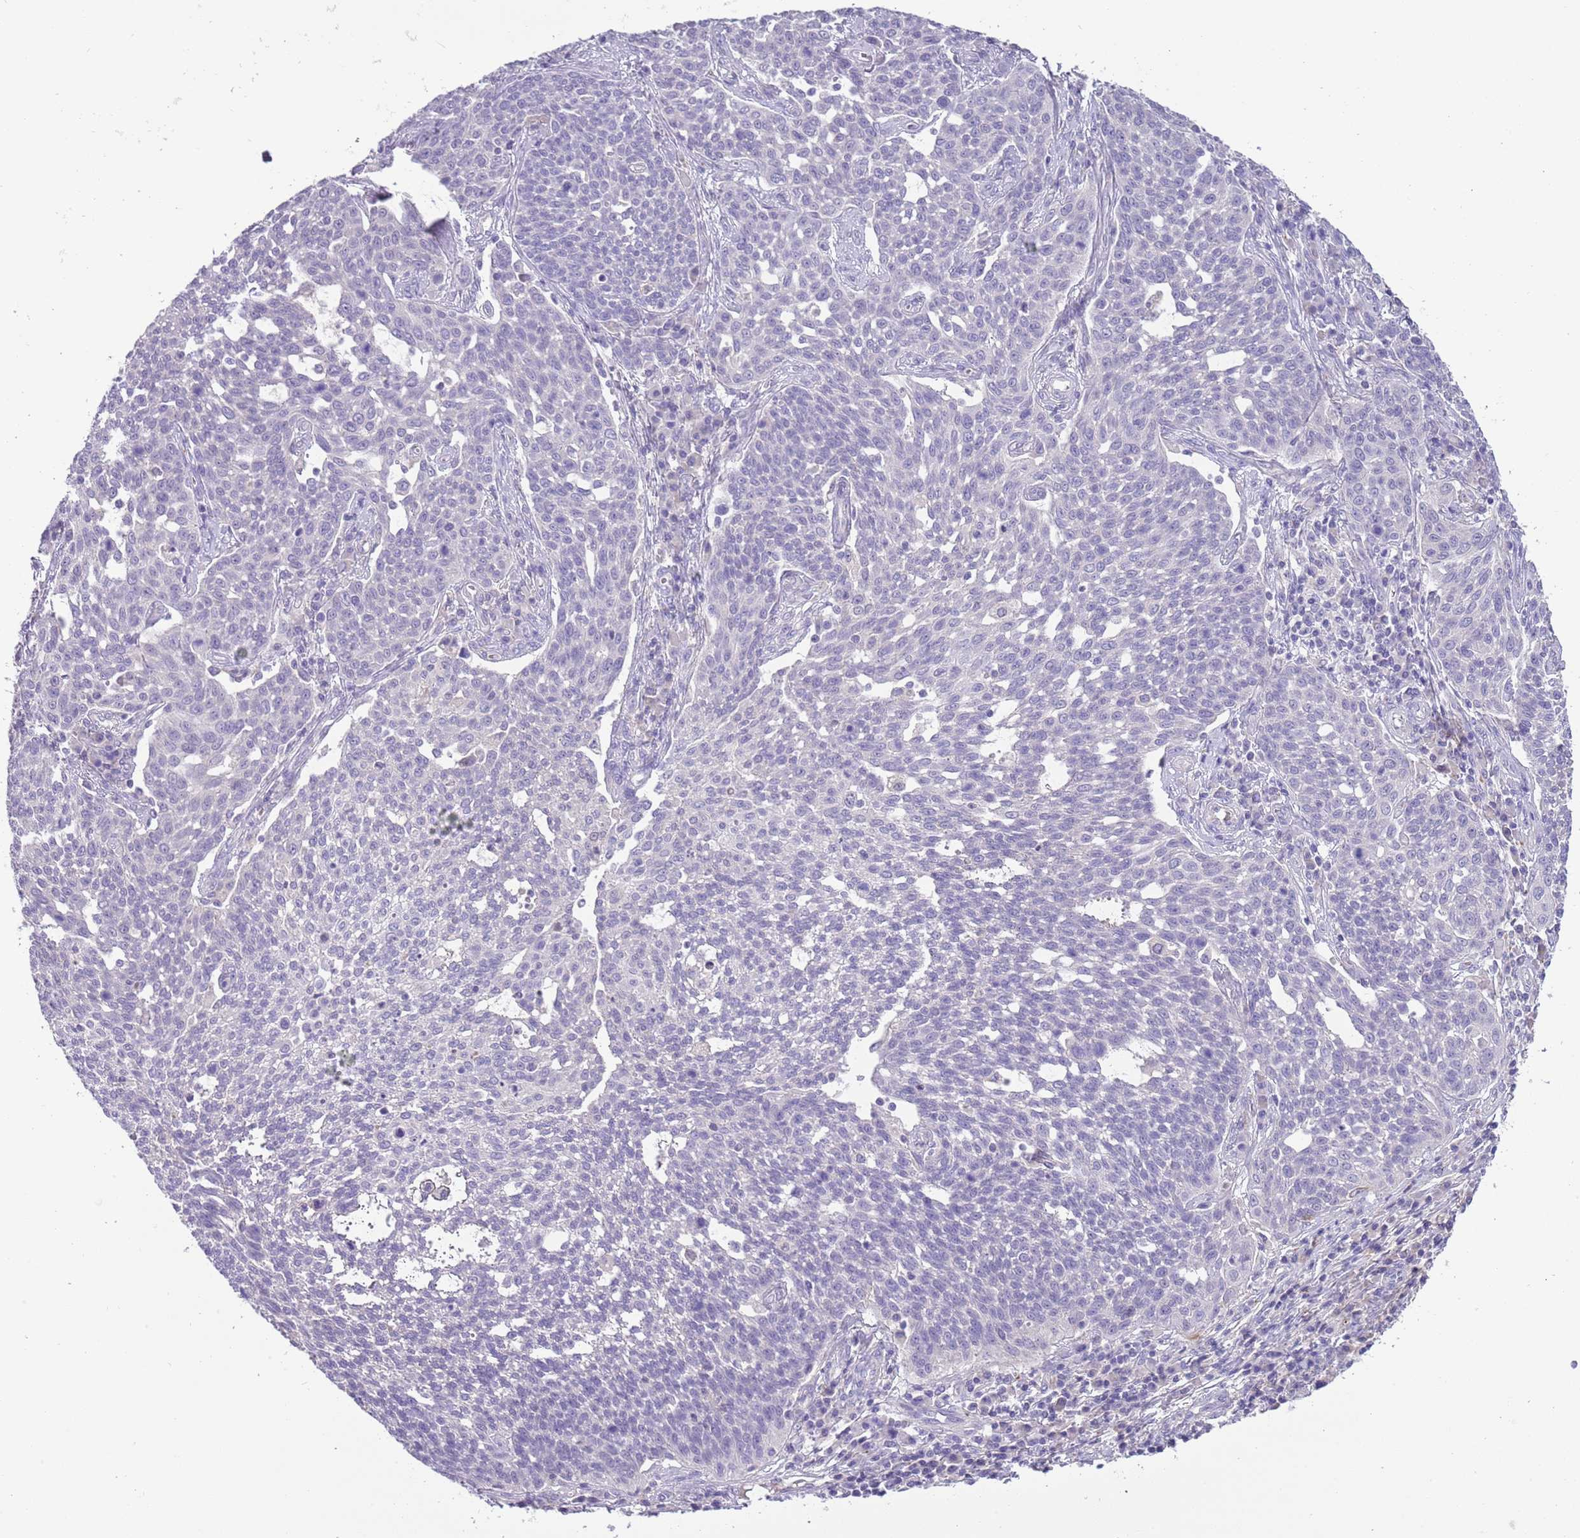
{"staining": {"intensity": "negative", "quantity": "none", "location": "none"}, "tissue": "cervical cancer", "cell_type": "Tumor cells", "image_type": "cancer", "snomed": [{"axis": "morphology", "description": "Squamous cell carcinoma, NOS"}, {"axis": "topography", "description": "Cervix"}], "caption": "Immunohistochemistry micrograph of neoplastic tissue: squamous cell carcinoma (cervical) stained with DAB reveals no significant protein expression in tumor cells.", "gene": "CFAP73", "patient": {"sex": "female", "age": 34}}